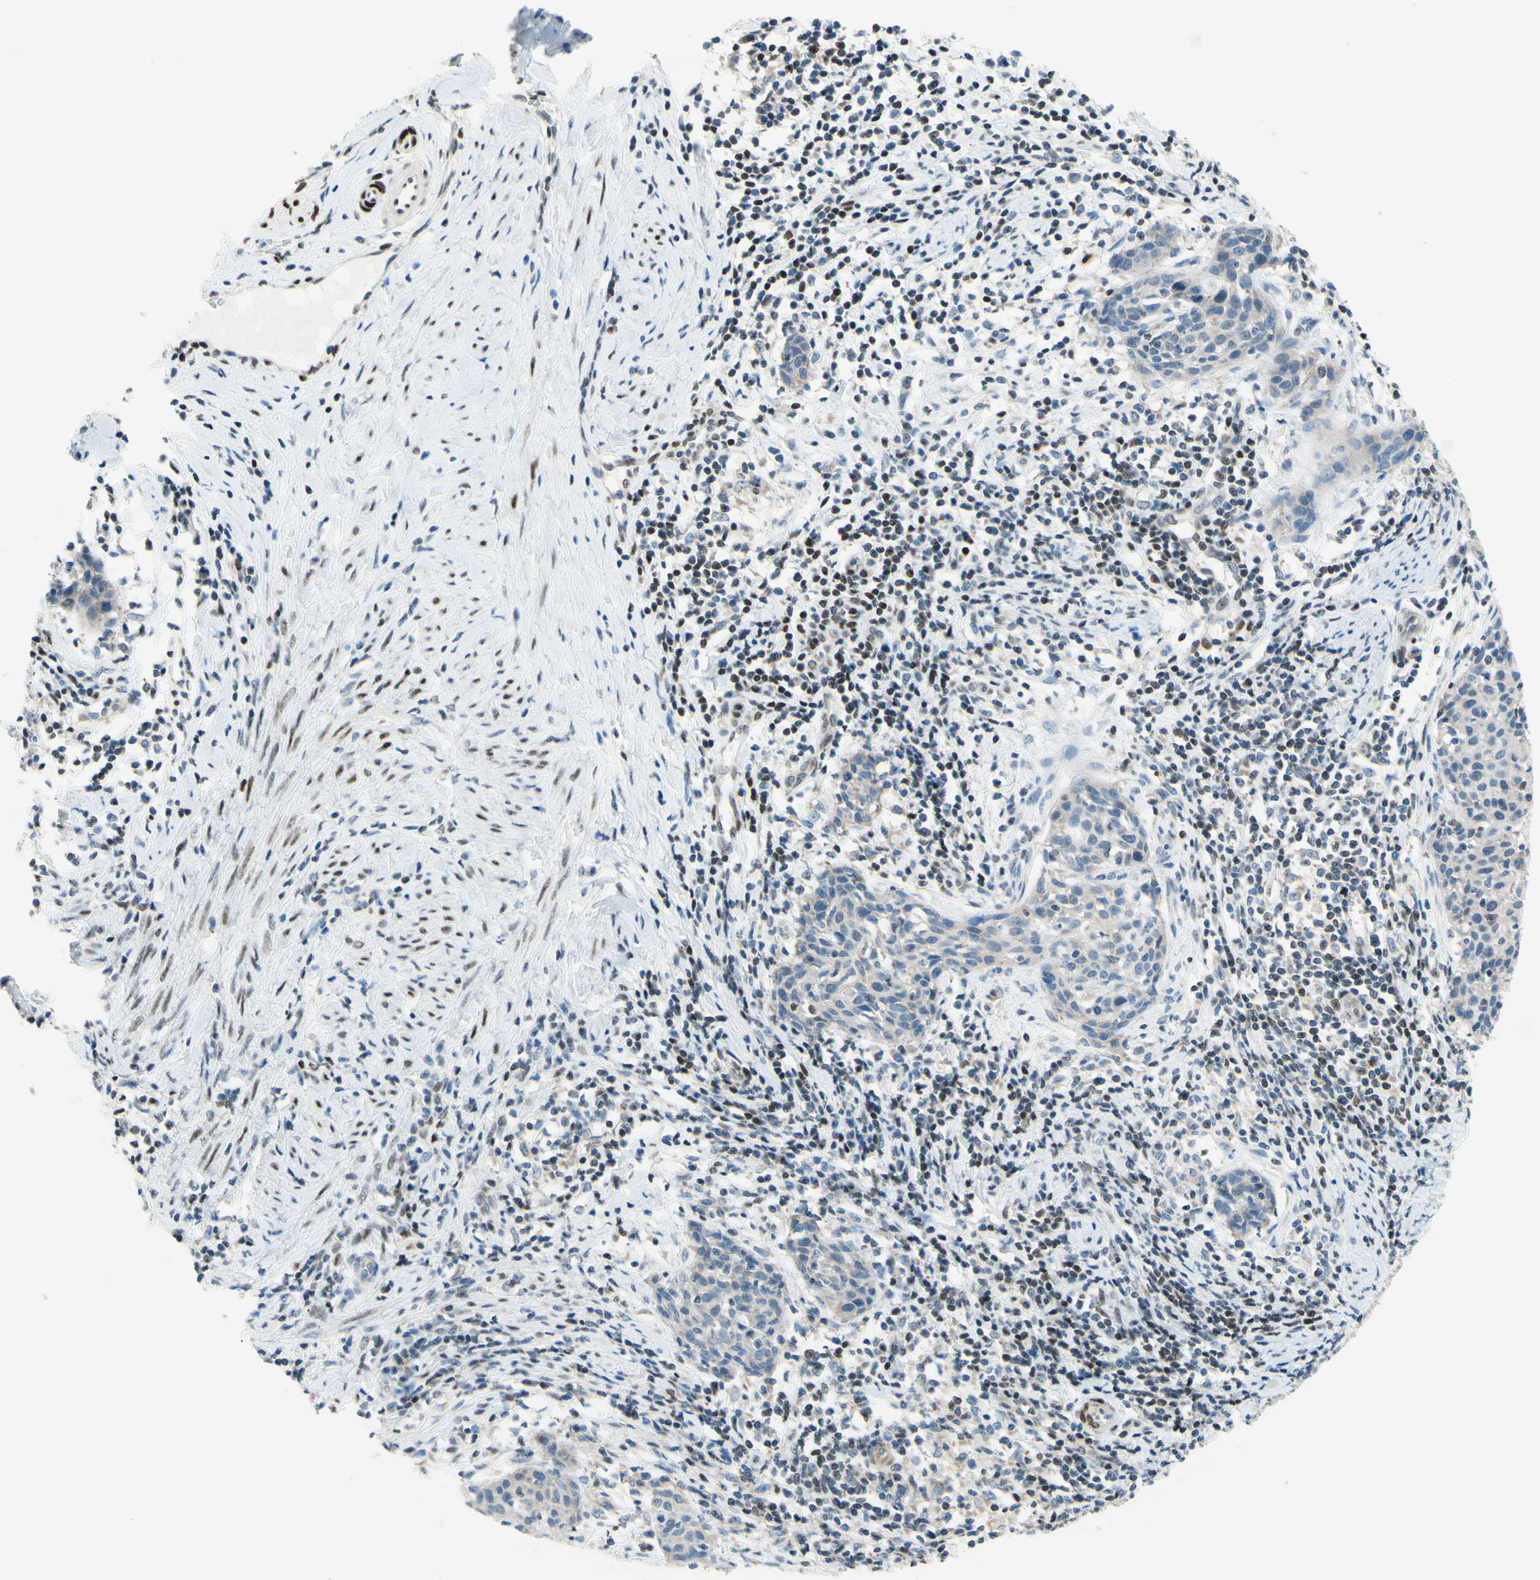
{"staining": {"intensity": "weak", "quantity": "25%-75%", "location": "cytoplasmic/membranous"}, "tissue": "cervical cancer", "cell_type": "Tumor cells", "image_type": "cancer", "snomed": [{"axis": "morphology", "description": "Squamous cell carcinoma, NOS"}, {"axis": "topography", "description": "Cervix"}], "caption": "Immunohistochemical staining of squamous cell carcinoma (cervical) displays weak cytoplasmic/membranous protein expression in about 25%-75% of tumor cells.", "gene": "CBX7", "patient": {"sex": "female", "age": 38}}